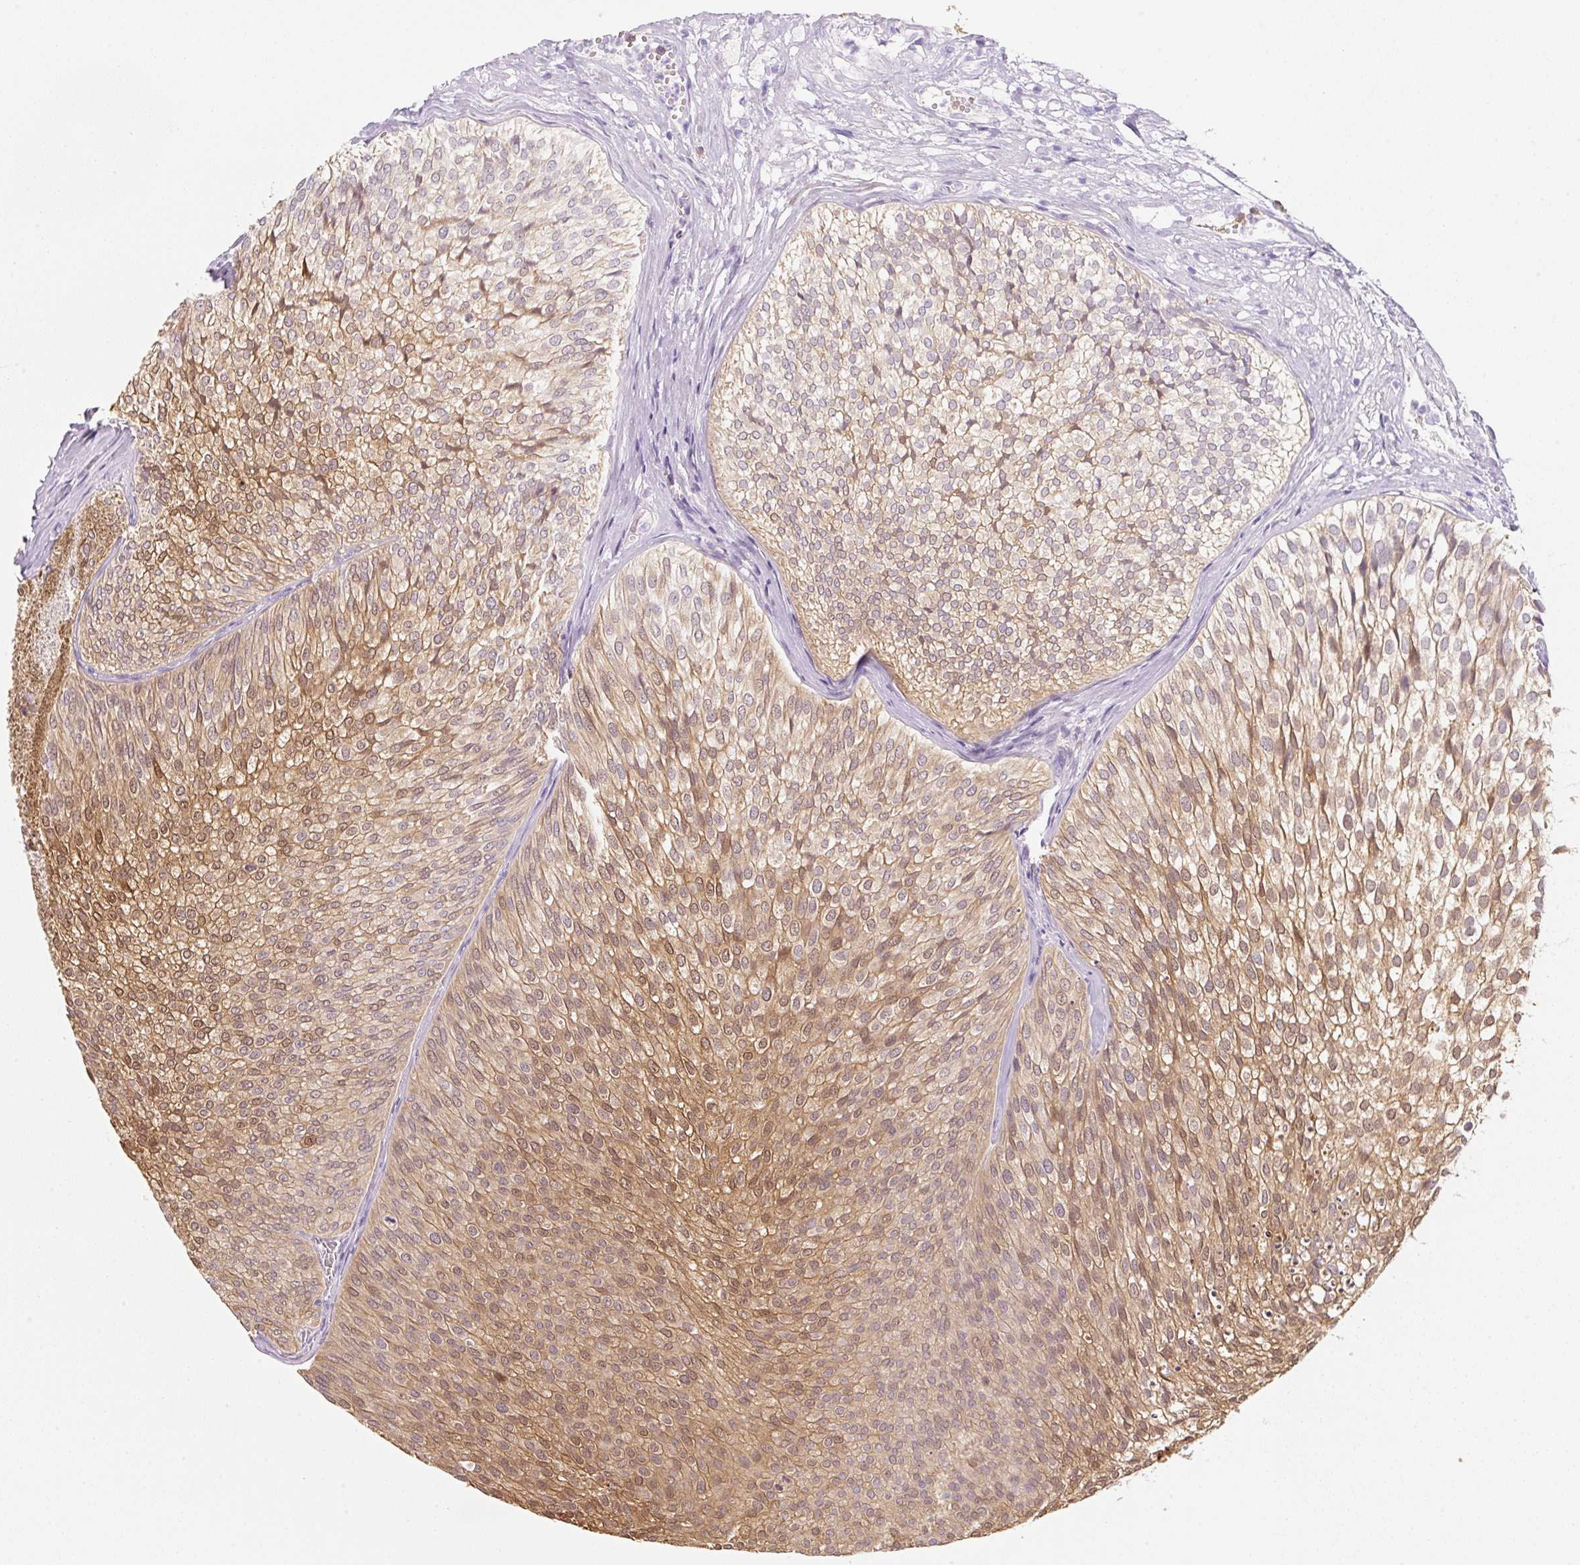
{"staining": {"intensity": "moderate", "quantity": "25%-75%", "location": "cytoplasmic/membranous,nuclear"}, "tissue": "urothelial cancer", "cell_type": "Tumor cells", "image_type": "cancer", "snomed": [{"axis": "morphology", "description": "Urothelial carcinoma, Low grade"}, {"axis": "topography", "description": "Urinary bladder"}], "caption": "Brown immunohistochemical staining in human urothelial cancer exhibits moderate cytoplasmic/membranous and nuclear positivity in approximately 25%-75% of tumor cells. (DAB (3,3'-diaminobenzidine) = brown stain, brightfield microscopy at high magnification).", "gene": "FABP5", "patient": {"sex": "male", "age": 91}}